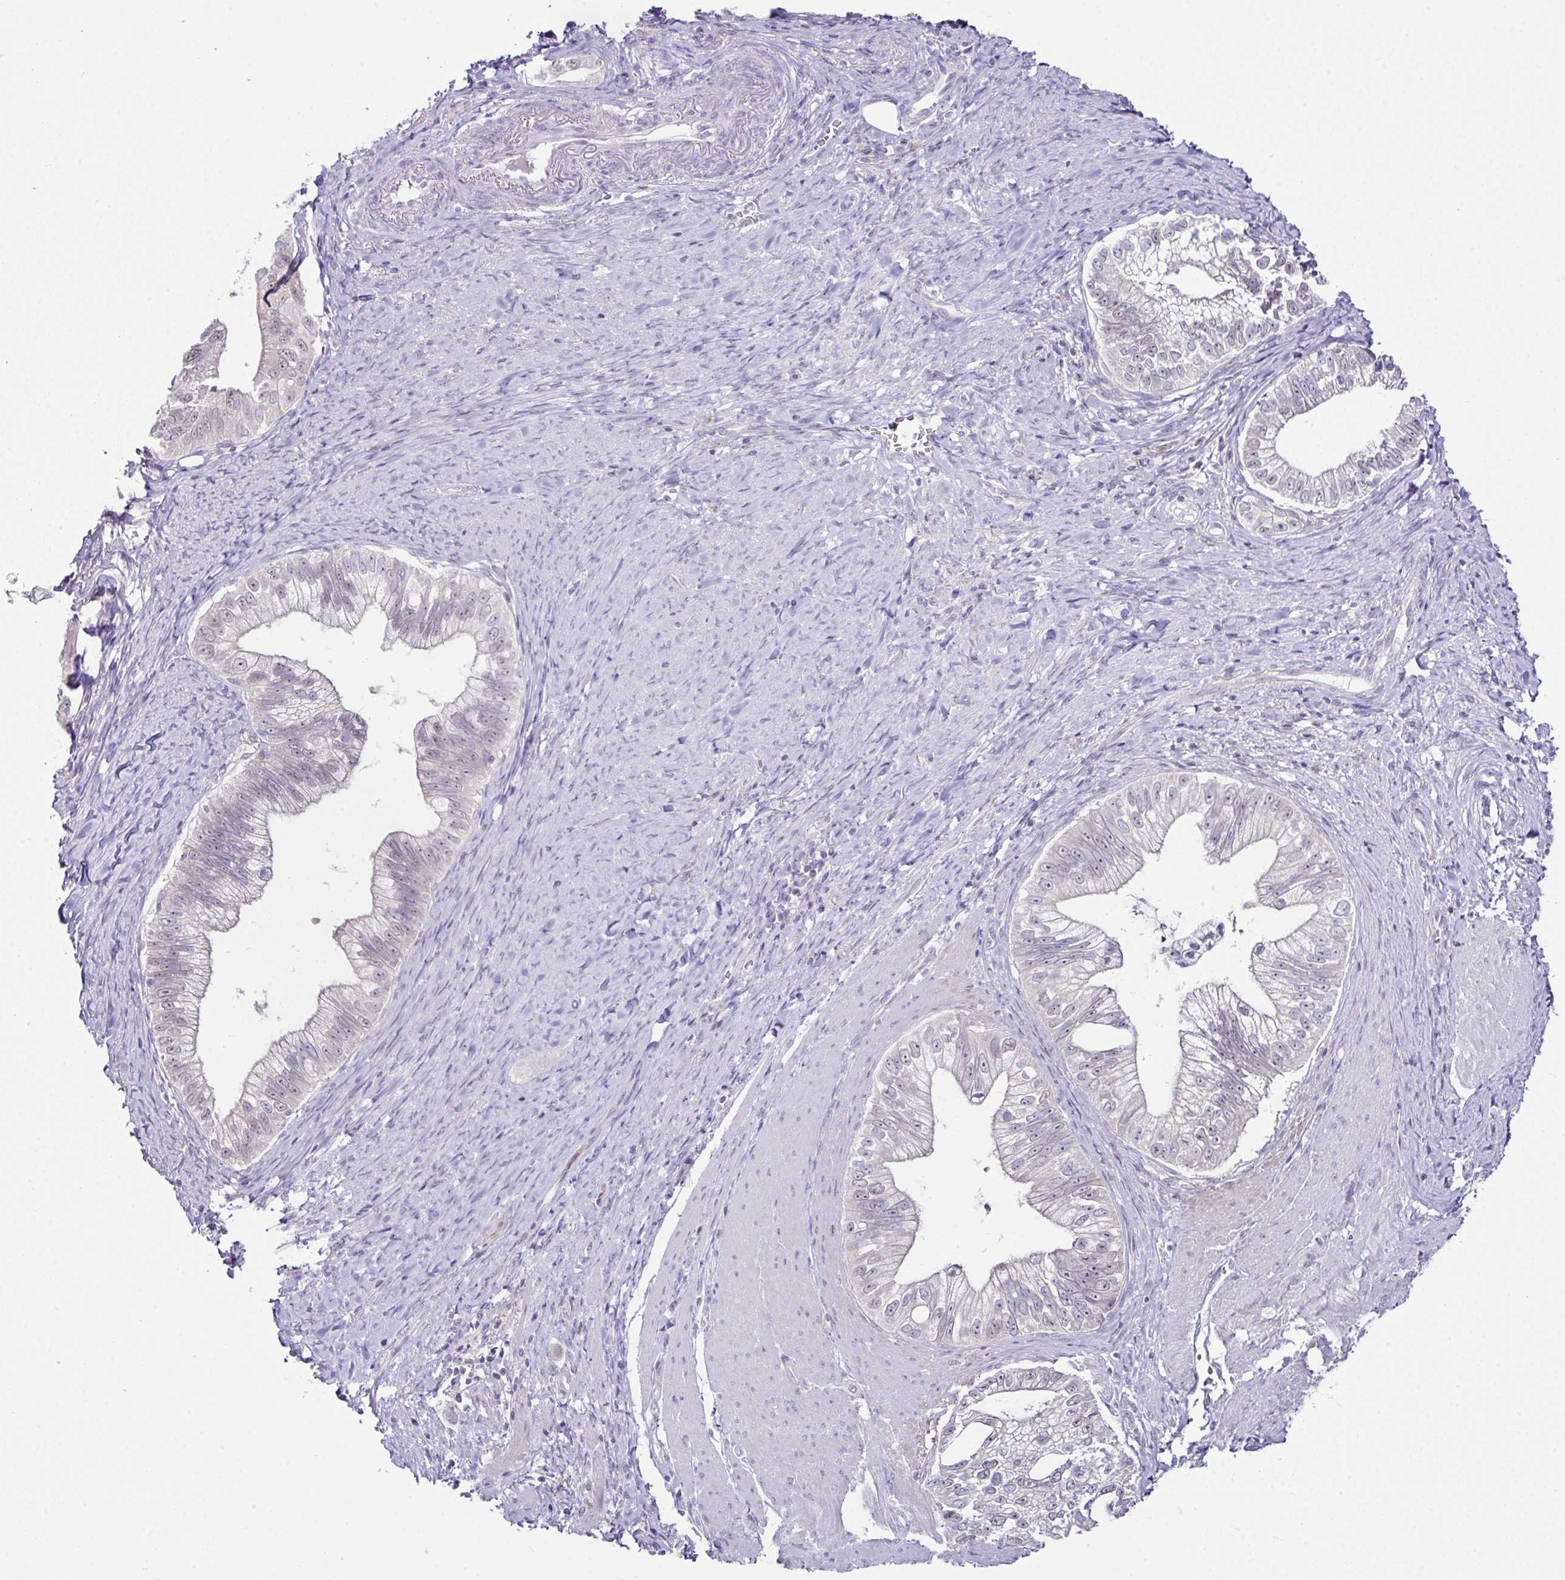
{"staining": {"intensity": "weak", "quantity": "25%-75%", "location": "nuclear"}, "tissue": "pancreatic cancer", "cell_type": "Tumor cells", "image_type": "cancer", "snomed": [{"axis": "morphology", "description": "Adenocarcinoma, NOS"}, {"axis": "topography", "description": "Pancreas"}], "caption": "Tumor cells demonstrate low levels of weak nuclear expression in approximately 25%-75% of cells in pancreatic adenocarcinoma.", "gene": "D2HGDH", "patient": {"sex": "male", "age": 70}}